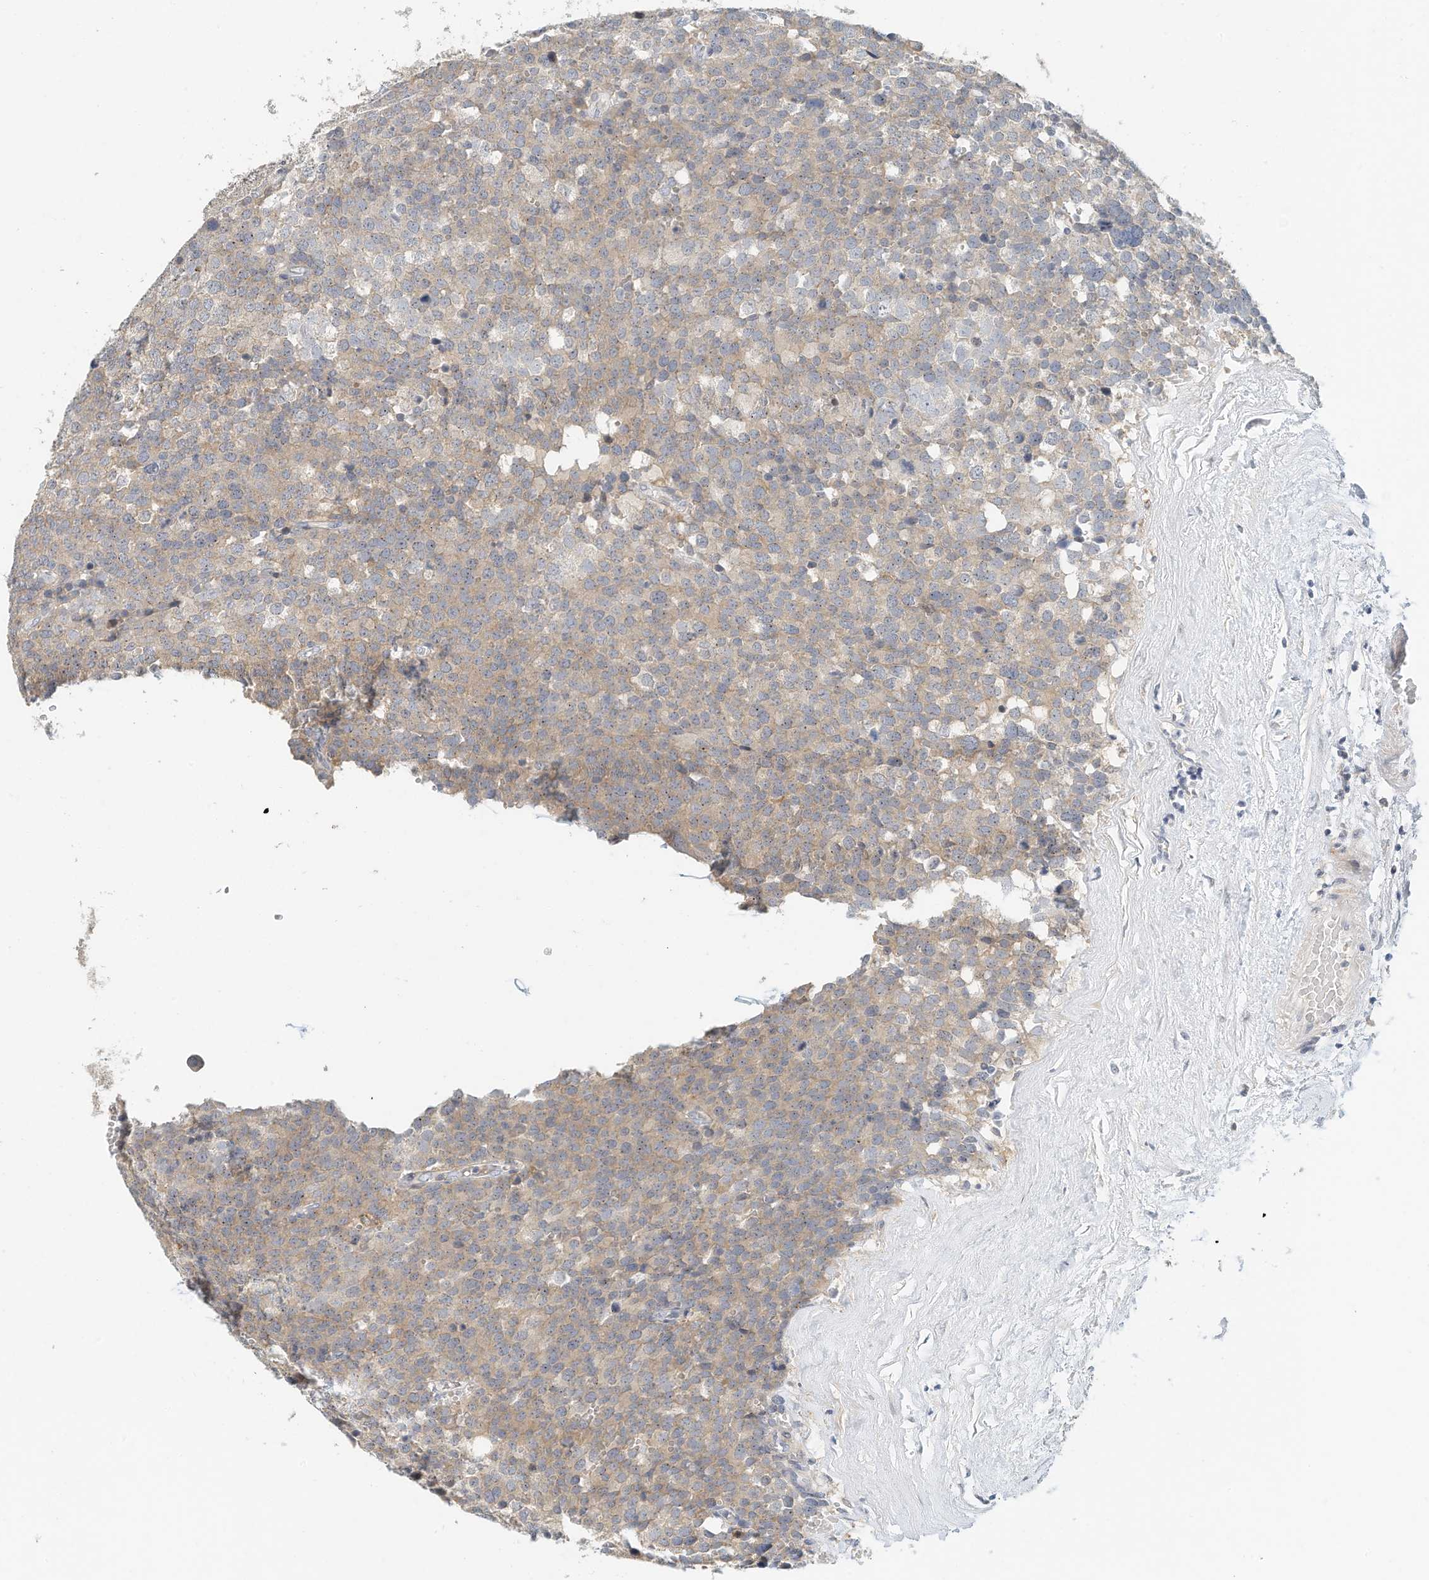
{"staining": {"intensity": "weak", "quantity": "25%-75%", "location": "cytoplasmic/membranous"}, "tissue": "testis cancer", "cell_type": "Tumor cells", "image_type": "cancer", "snomed": [{"axis": "morphology", "description": "Seminoma, NOS"}, {"axis": "topography", "description": "Testis"}], "caption": "A brown stain shows weak cytoplasmic/membranous expression of a protein in testis seminoma tumor cells.", "gene": "MICAL1", "patient": {"sex": "male", "age": 71}}